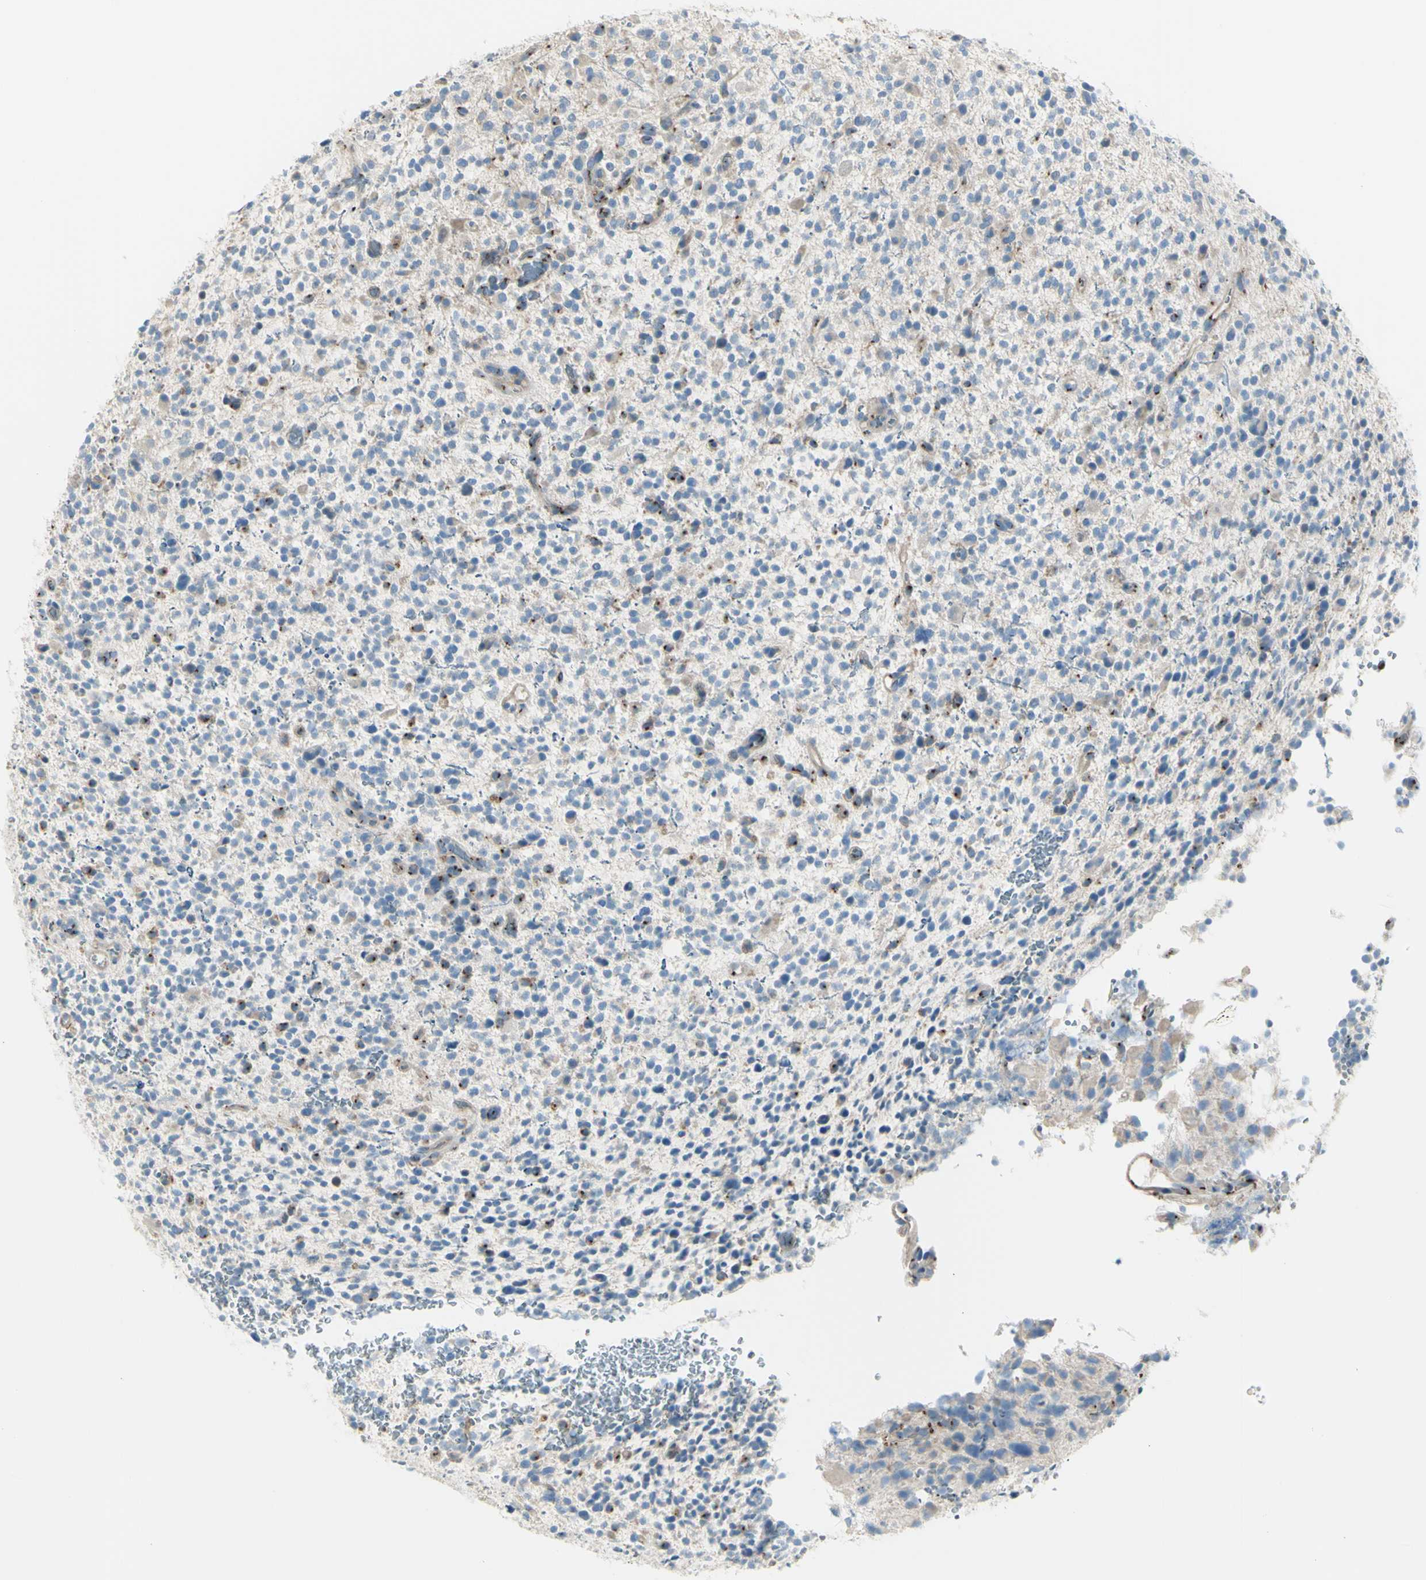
{"staining": {"intensity": "negative", "quantity": "none", "location": "none"}, "tissue": "glioma", "cell_type": "Tumor cells", "image_type": "cancer", "snomed": [{"axis": "morphology", "description": "Glioma, malignant, High grade"}, {"axis": "topography", "description": "Brain"}], "caption": "This micrograph is of high-grade glioma (malignant) stained with immunohistochemistry (IHC) to label a protein in brown with the nuclei are counter-stained blue. There is no staining in tumor cells.", "gene": "B4GALT1", "patient": {"sex": "male", "age": 48}}